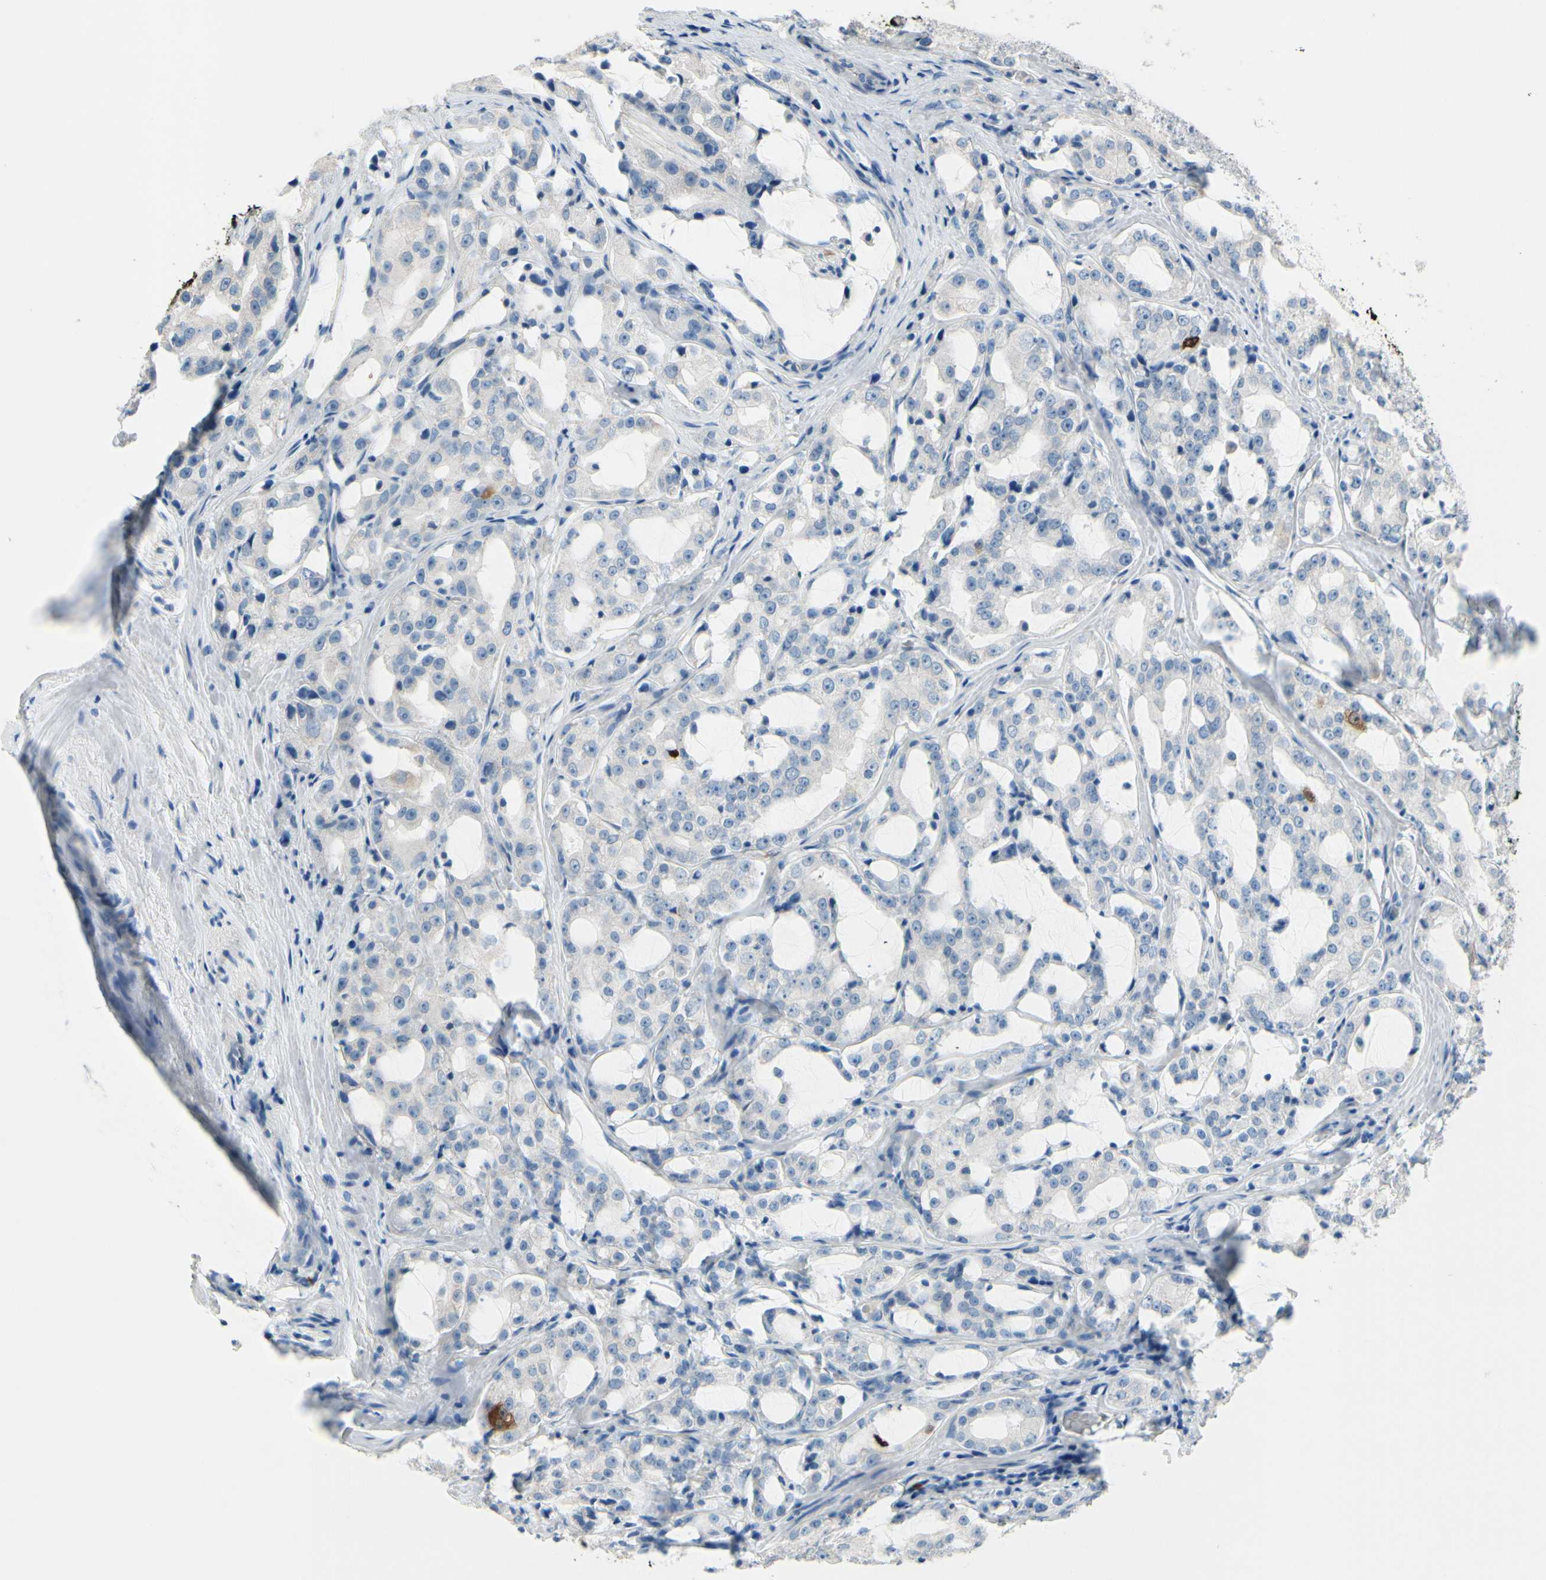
{"staining": {"intensity": "negative", "quantity": "none", "location": "none"}, "tissue": "prostate cancer", "cell_type": "Tumor cells", "image_type": "cancer", "snomed": [{"axis": "morphology", "description": "Adenocarcinoma, High grade"}, {"axis": "topography", "description": "Prostate"}], "caption": "High power microscopy histopathology image of an immunohistochemistry histopathology image of adenocarcinoma (high-grade) (prostate), revealing no significant expression in tumor cells.", "gene": "CKAP2", "patient": {"sex": "male", "age": 73}}